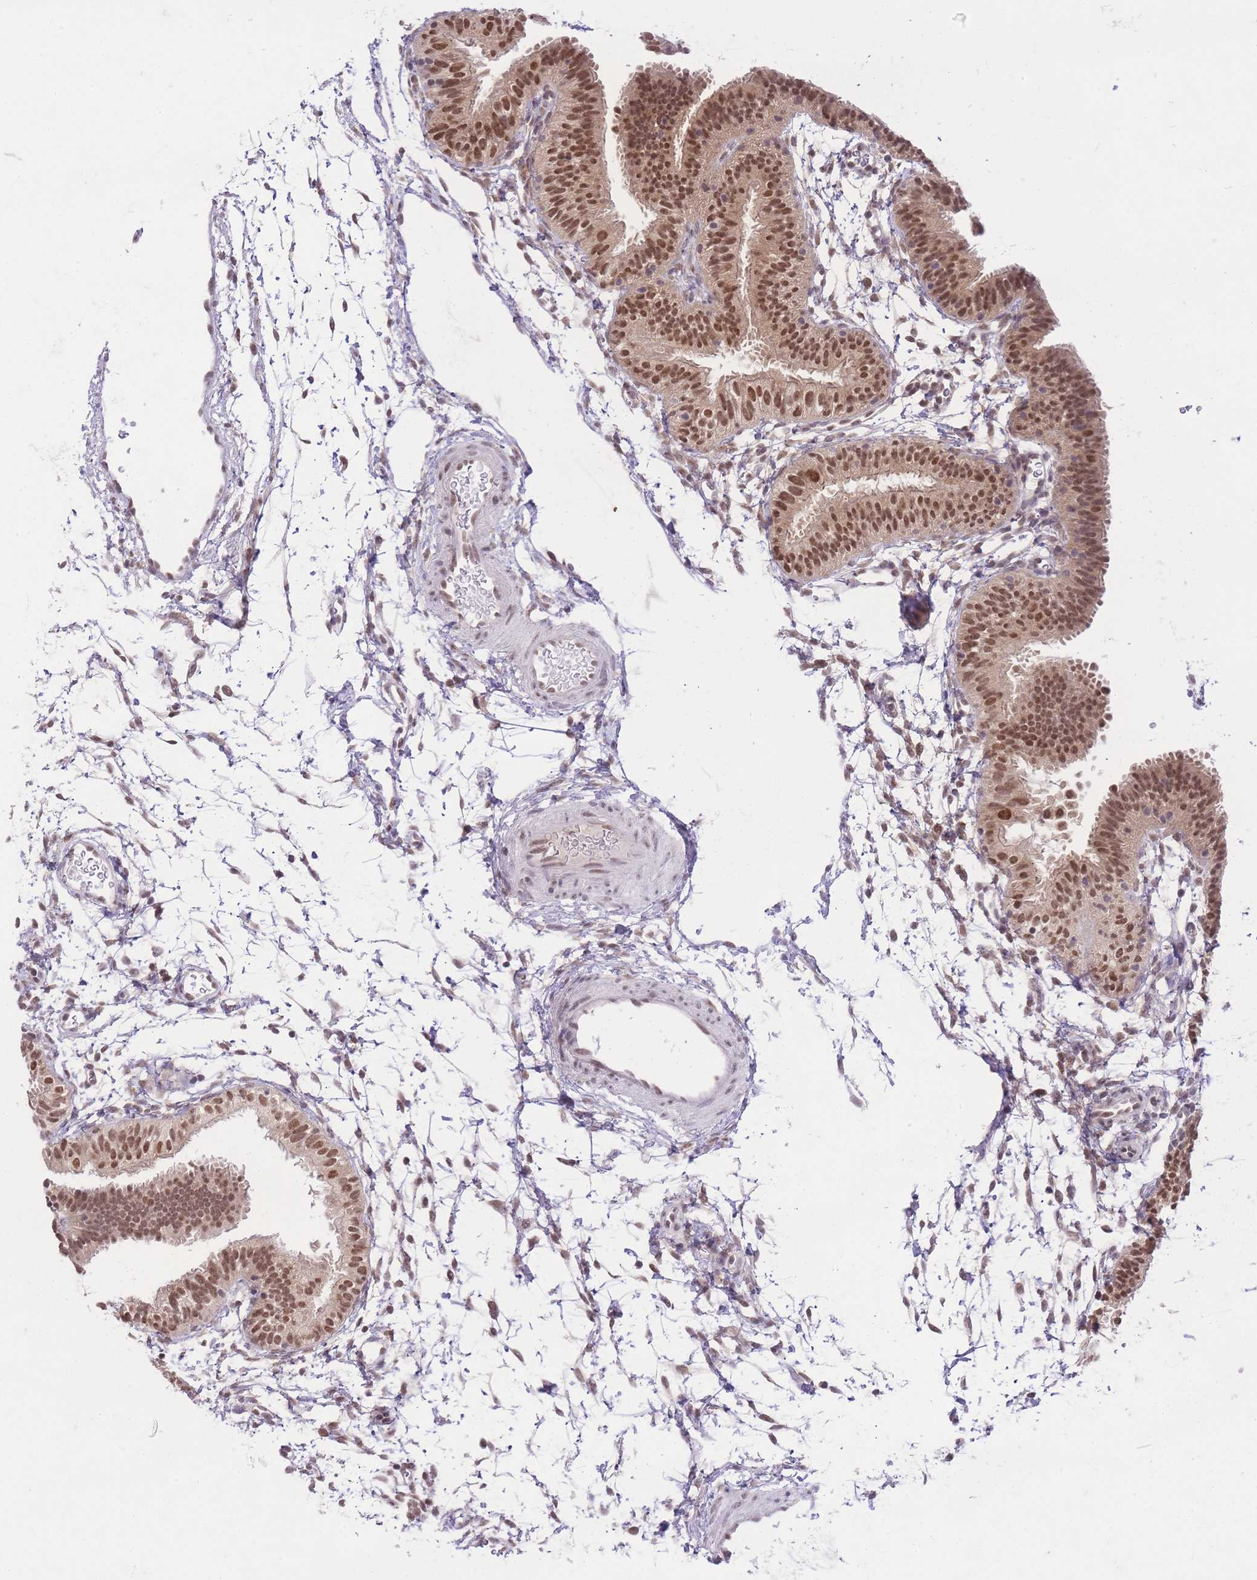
{"staining": {"intensity": "moderate", "quantity": ">75%", "location": "nuclear"}, "tissue": "fallopian tube", "cell_type": "Glandular cells", "image_type": "normal", "snomed": [{"axis": "morphology", "description": "Normal tissue, NOS"}, {"axis": "topography", "description": "Fallopian tube"}], "caption": "Protein expression analysis of unremarkable human fallopian tube reveals moderate nuclear expression in approximately >75% of glandular cells.", "gene": "TMED3", "patient": {"sex": "female", "age": 35}}